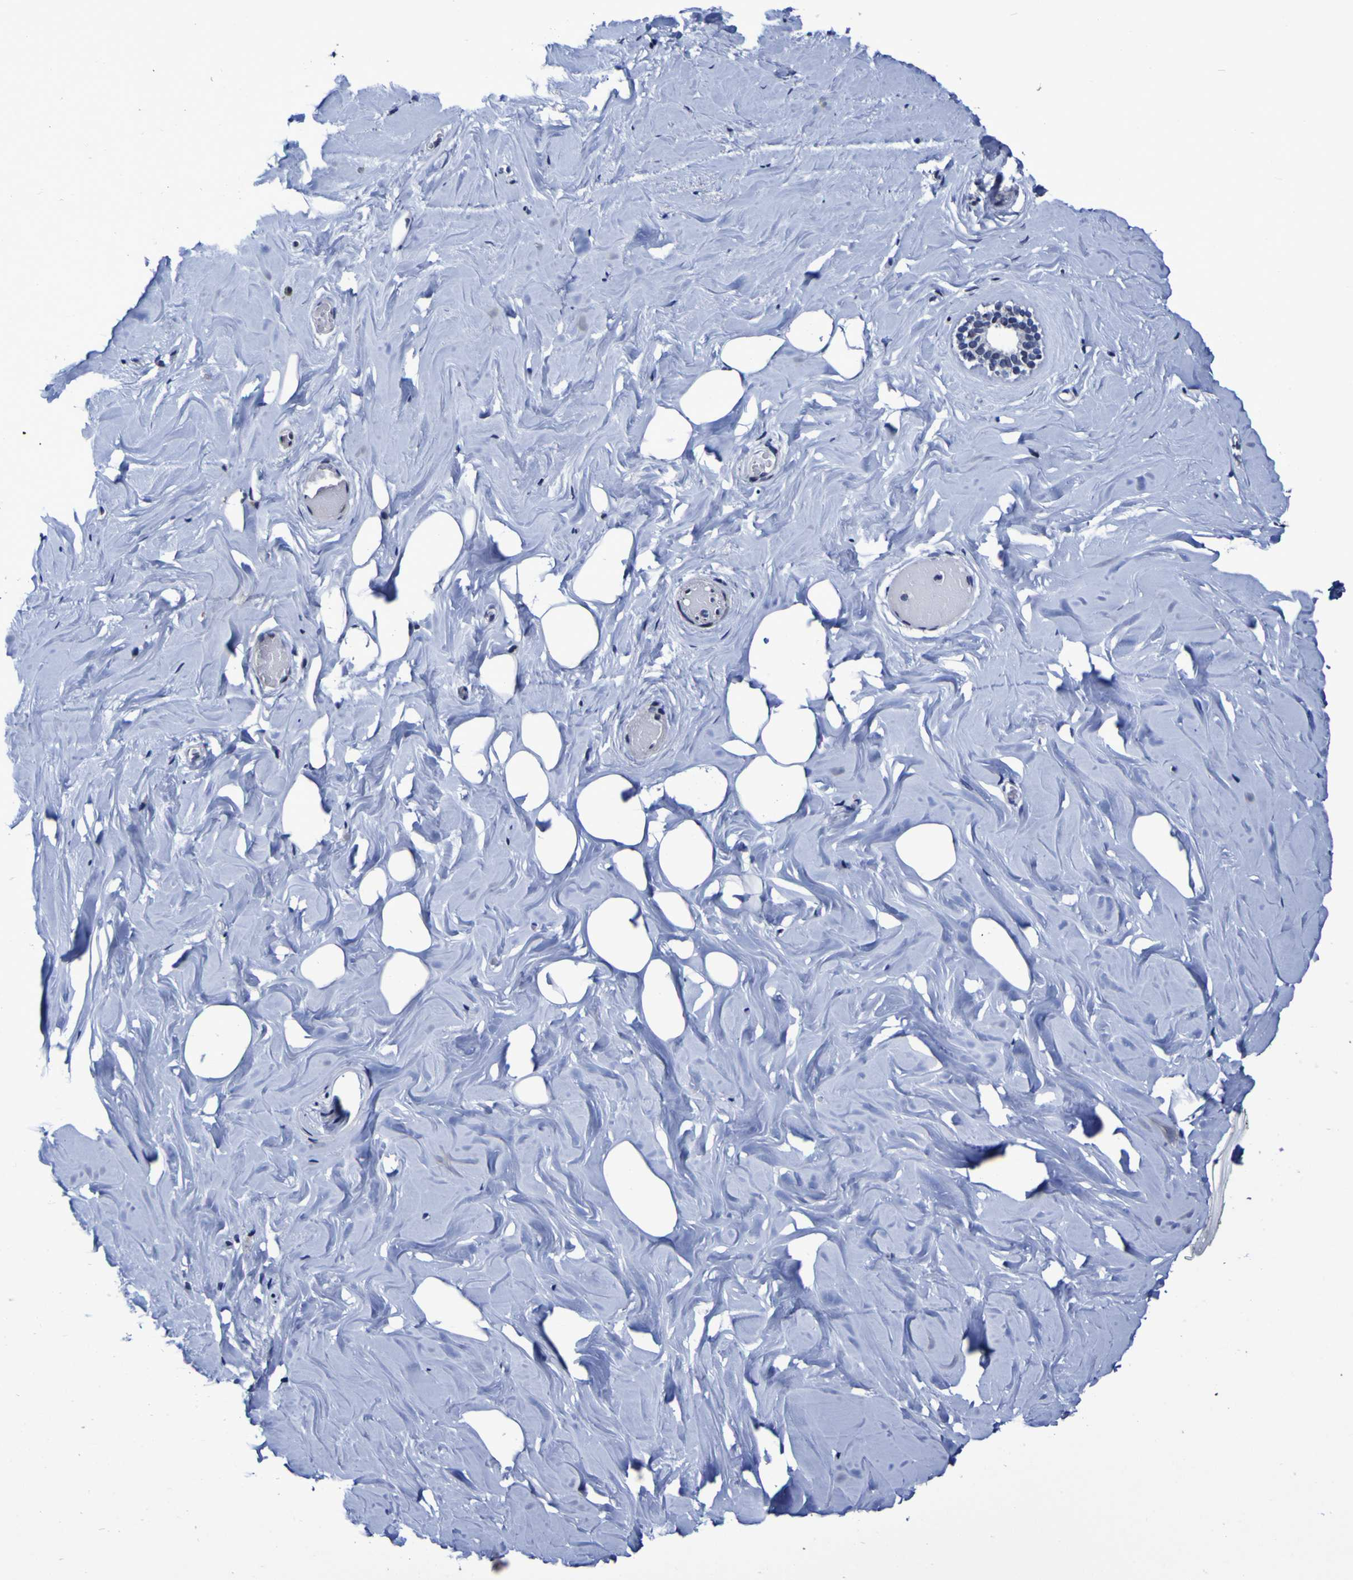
{"staining": {"intensity": "negative", "quantity": "none", "location": "none"}, "tissue": "breast", "cell_type": "Adipocytes", "image_type": "normal", "snomed": [{"axis": "morphology", "description": "Normal tissue, NOS"}, {"axis": "topography", "description": "Breast"}], "caption": "Adipocytes are negative for protein expression in benign human breast. (DAB immunohistochemistry, high magnification).", "gene": "MBD3", "patient": {"sex": "female", "age": 75}}